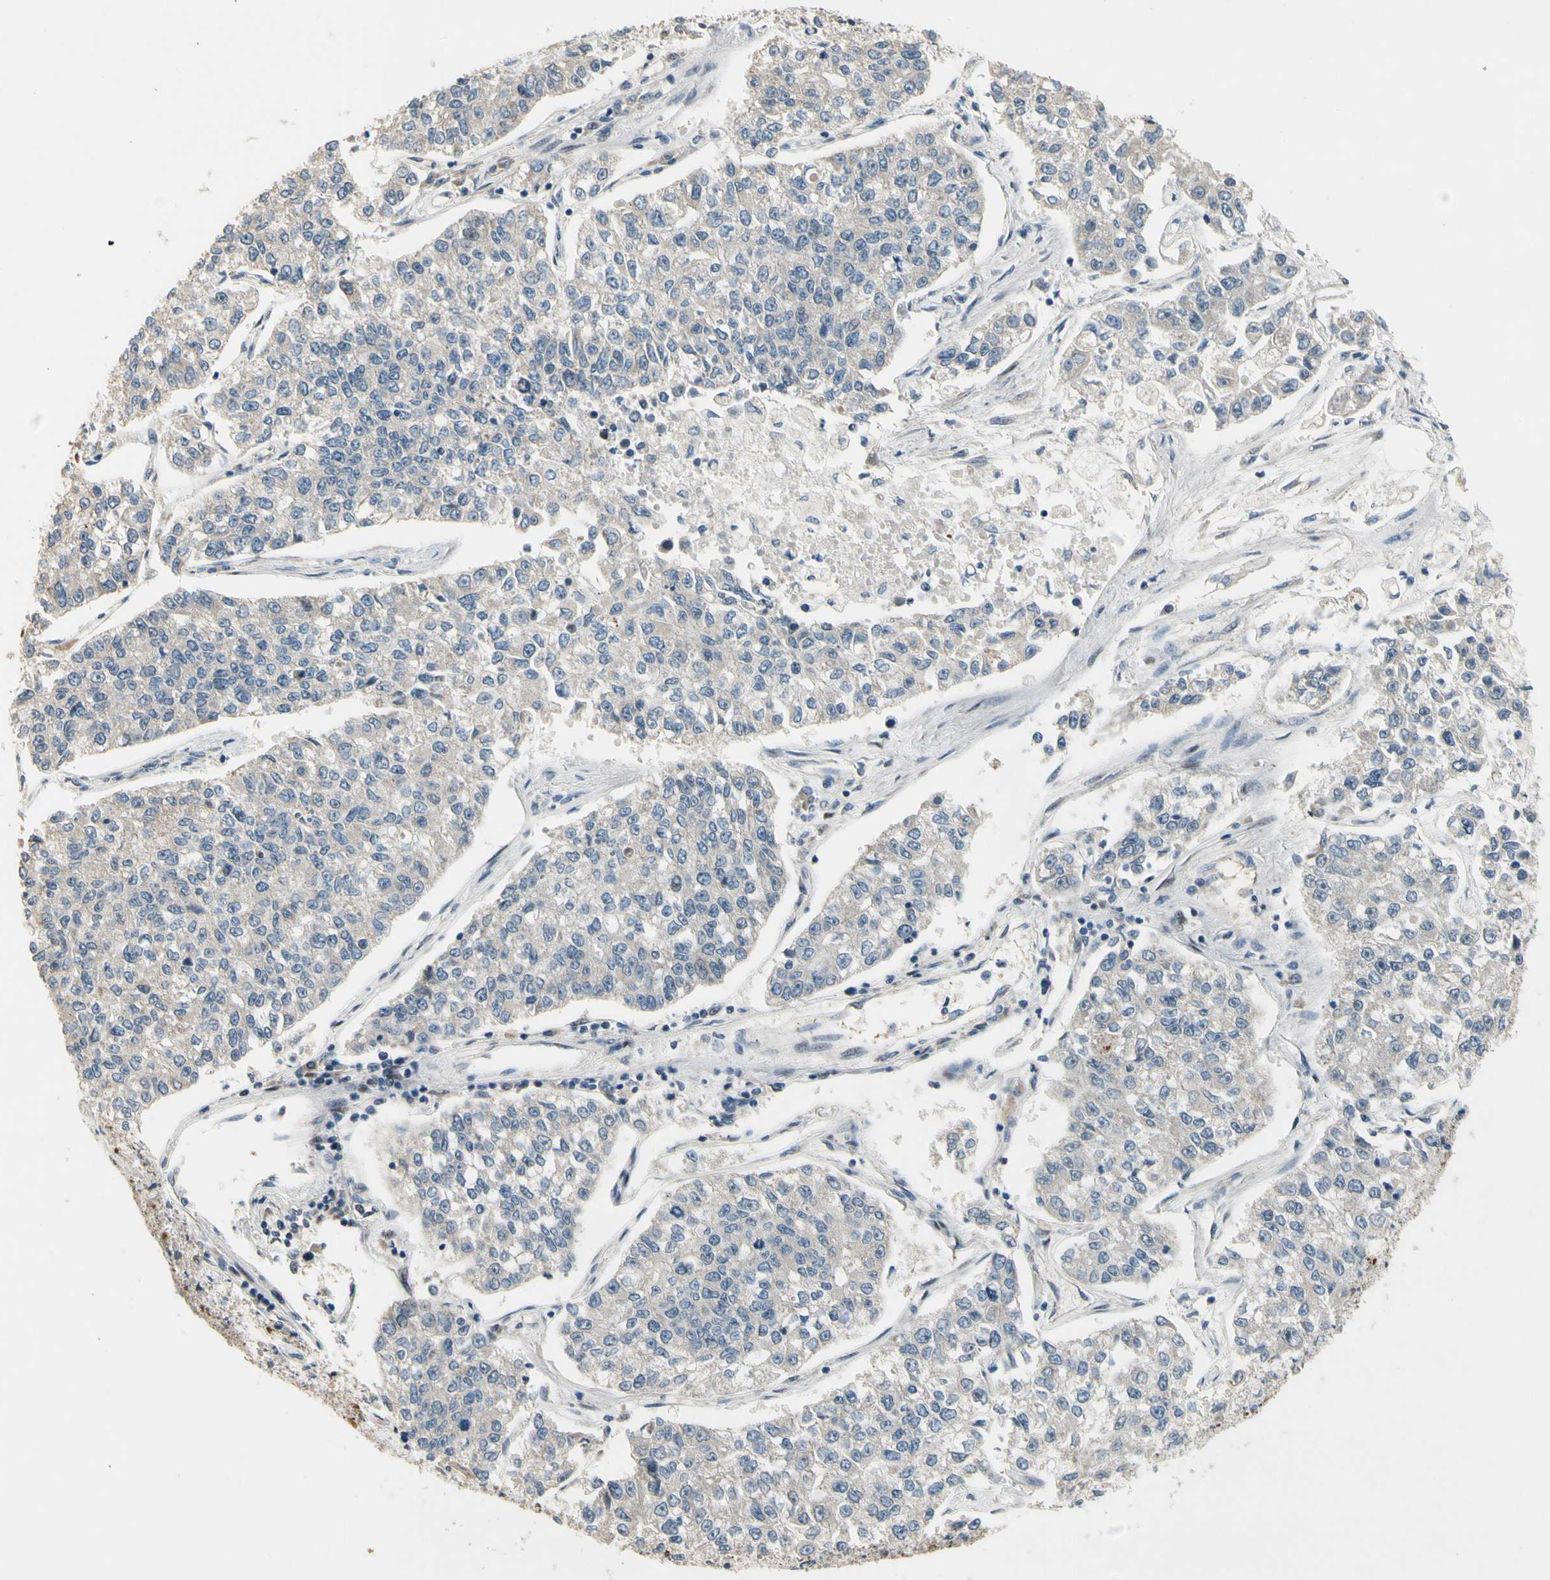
{"staining": {"intensity": "negative", "quantity": "none", "location": "none"}, "tissue": "lung cancer", "cell_type": "Tumor cells", "image_type": "cancer", "snomed": [{"axis": "morphology", "description": "Adenocarcinoma, NOS"}, {"axis": "topography", "description": "Lung"}], "caption": "DAB (3,3'-diaminobenzidine) immunohistochemical staining of lung adenocarcinoma shows no significant expression in tumor cells.", "gene": "ZNF184", "patient": {"sex": "male", "age": 49}}